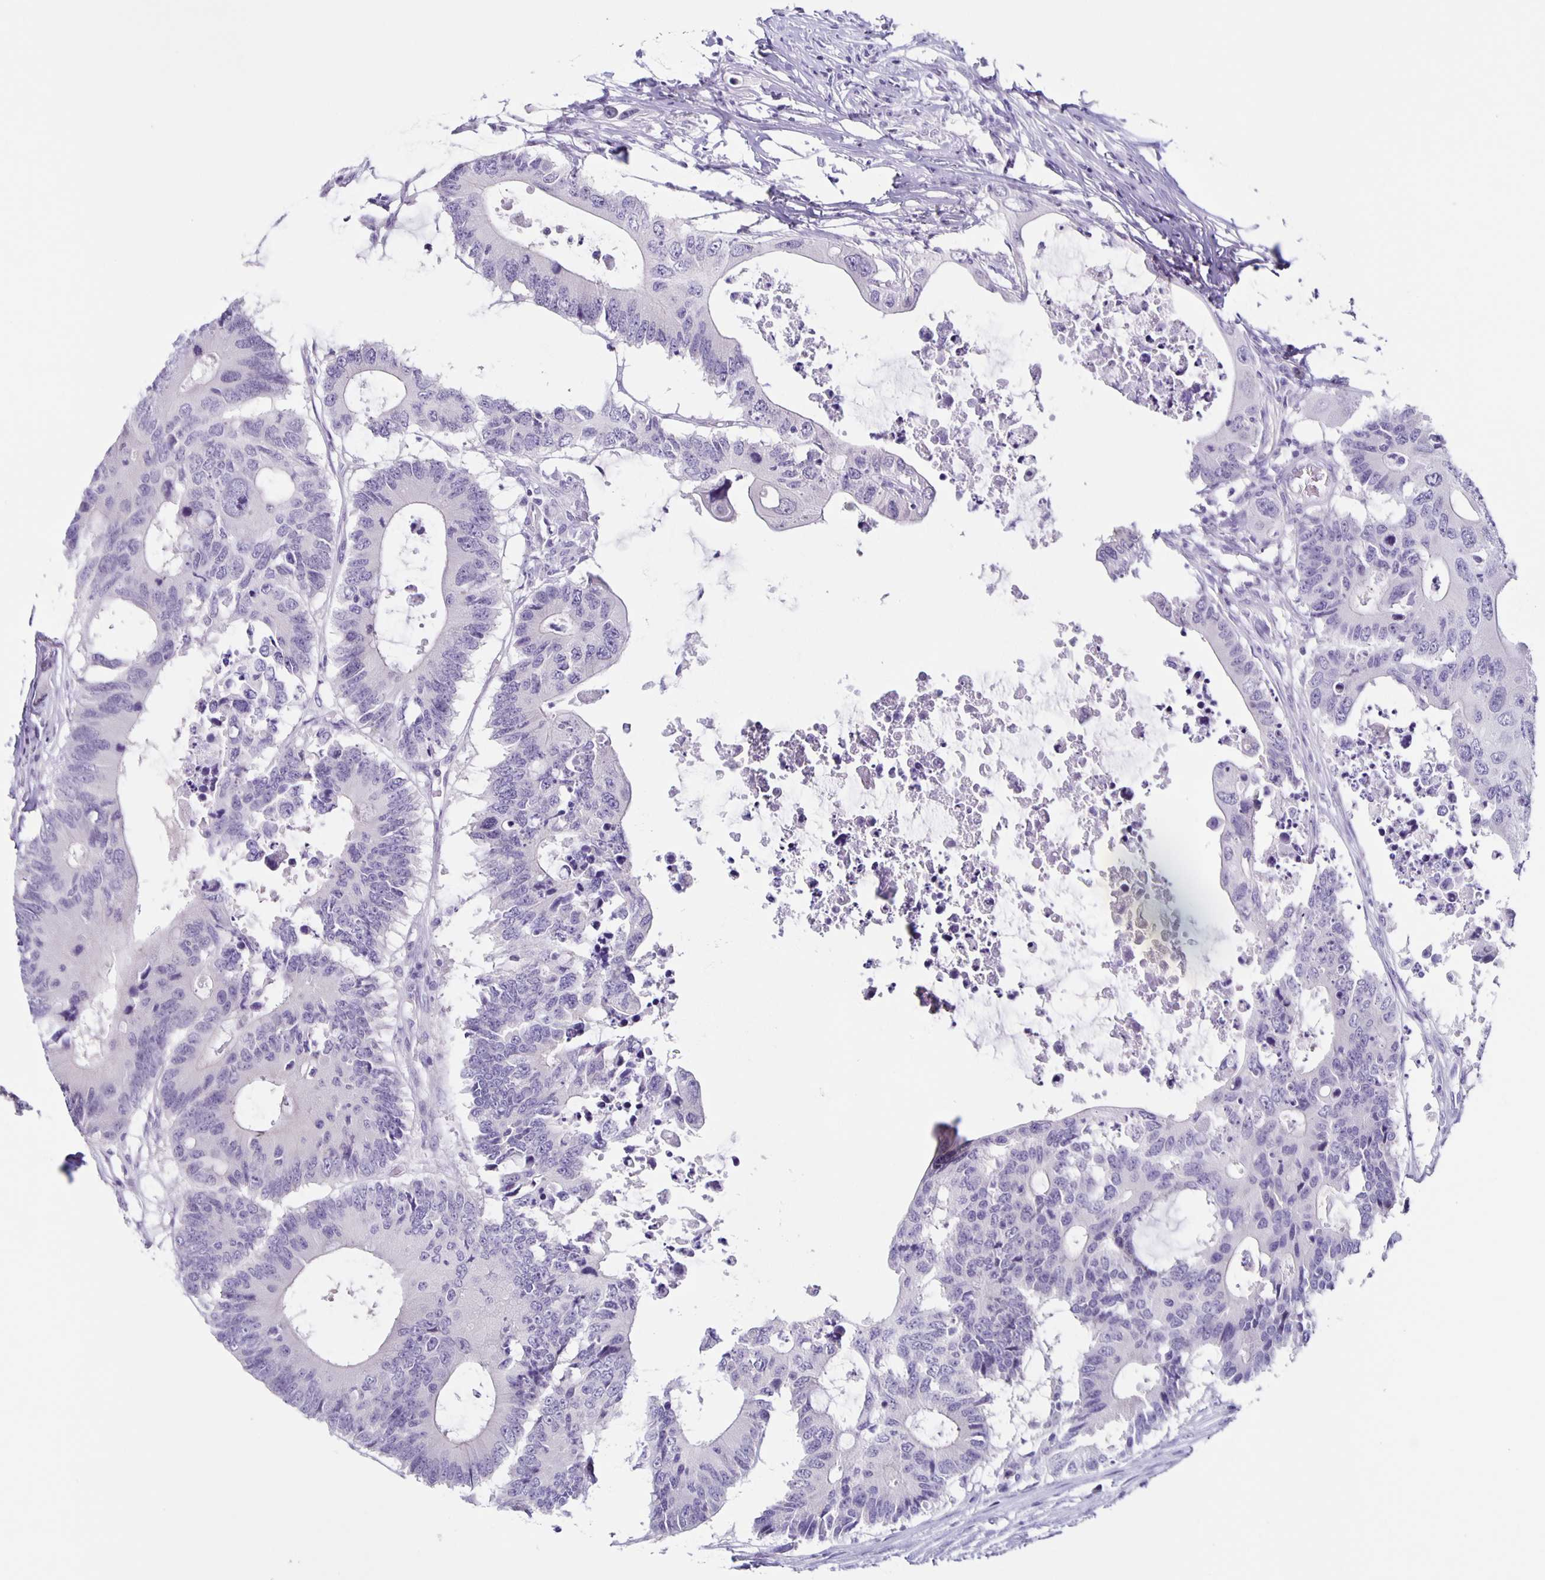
{"staining": {"intensity": "negative", "quantity": "none", "location": "none"}, "tissue": "colorectal cancer", "cell_type": "Tumor cells", "image_type": "cancer", "snomed": [{"axis": "morphology", "description": "Adenocarcinoma, NOS"}, {"axis": "topography", "description": "Colon"}], "caption": "Tumor cells are negative for protein expression in human colorectal cancer.", "gene": "SLC12A3", "patient": {"sex": "male", "age": 71}}